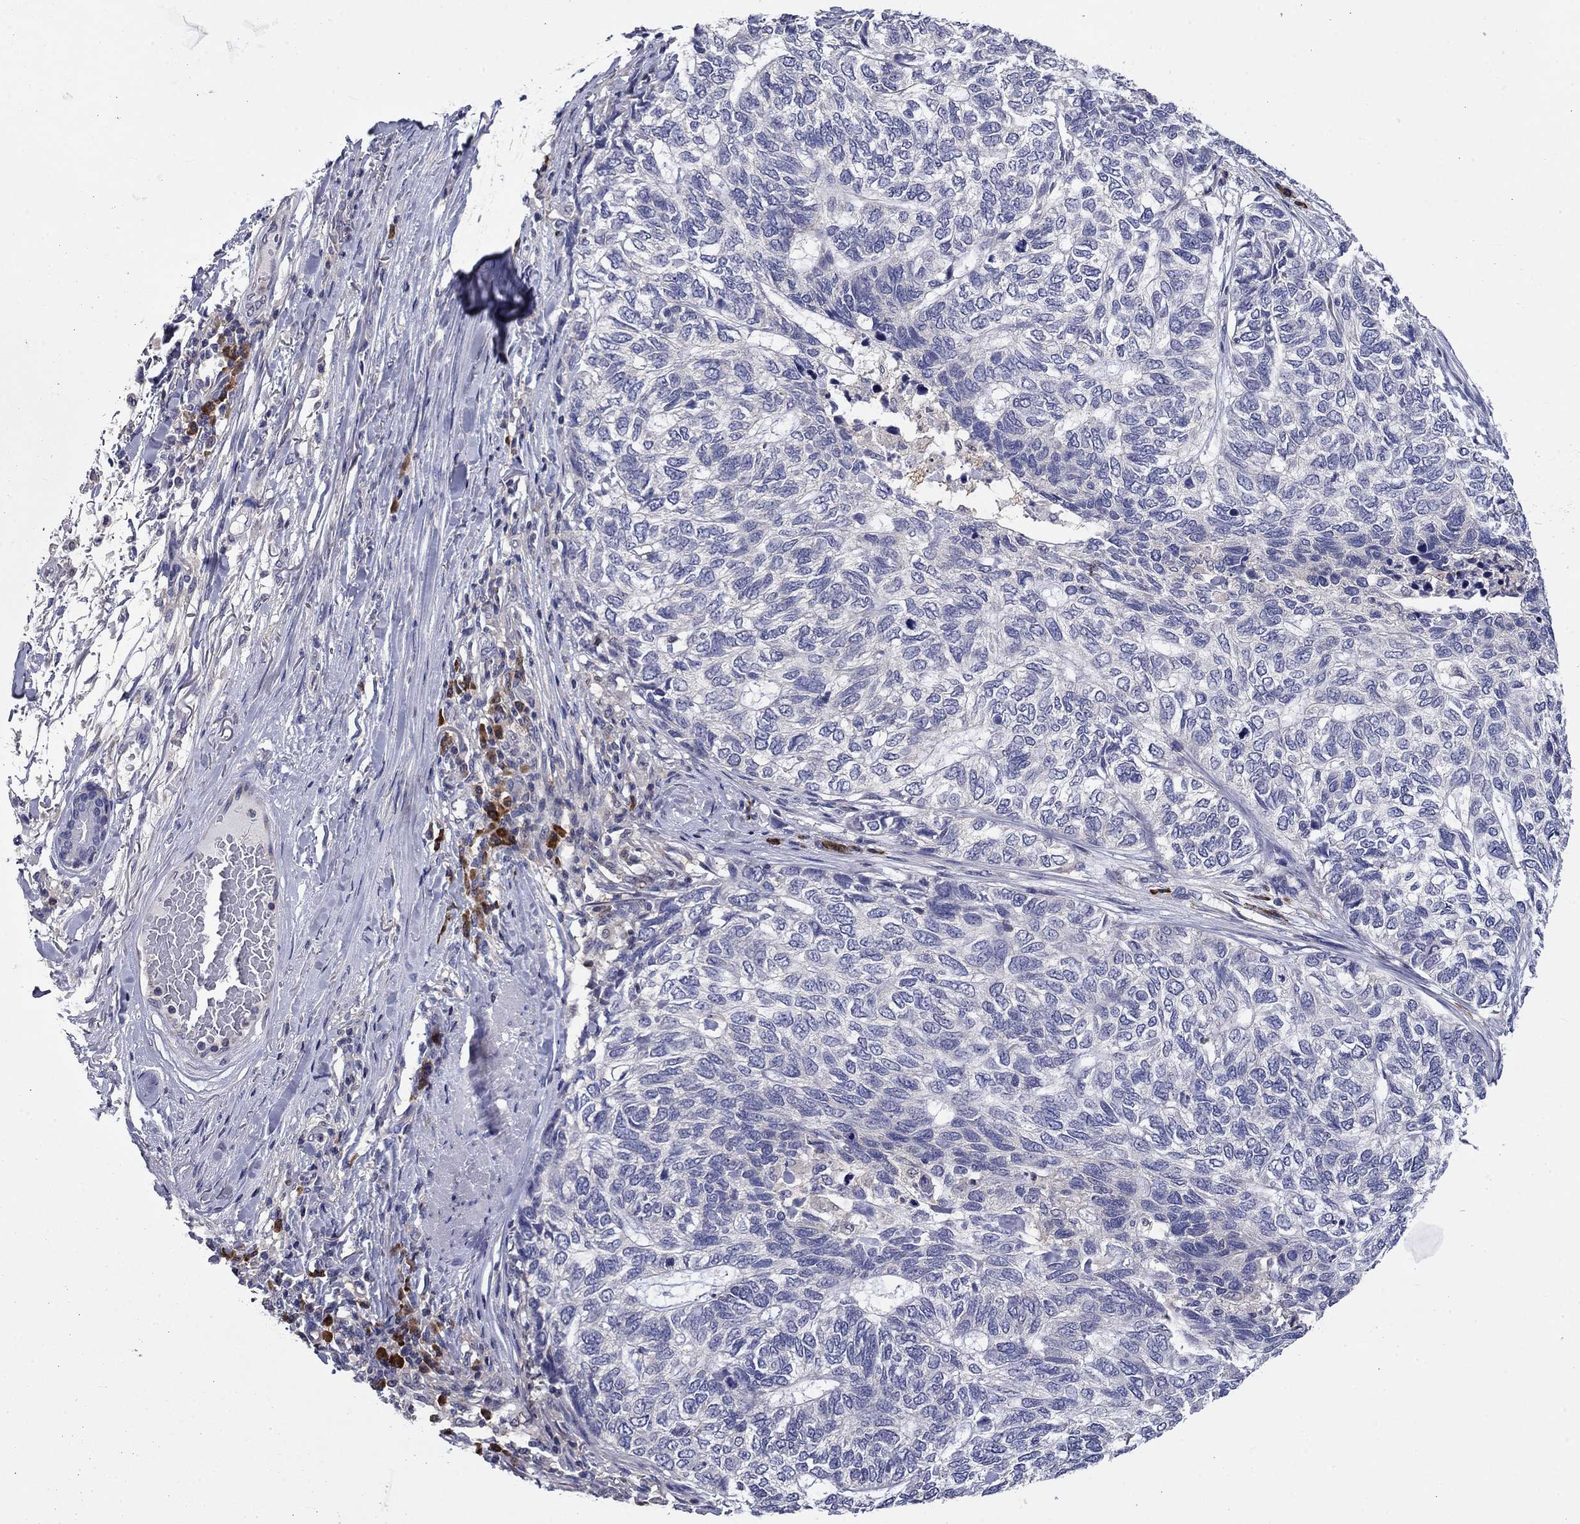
{"staining": {"intensity": "negative", "quantity": "none", "location": "none"}, "tissue": "skin cancer", "cell_type": "Tumor cells", "image_type": "cancer", "snomed": [{"axis": "morphology", "description": "Basal cell carcinoma"}, {"axis": "topography", "description": "Skin"}], "caption": "The image displays no significant positivity in tumor cells of basal cell carcinoma (skin). (DAB (3,3'-diaminobenzidine) IHC visualized using brightfield microscopy, high magnification).", "gene": "POU2F2", "patient": {"sex": "female", "age": 65}}